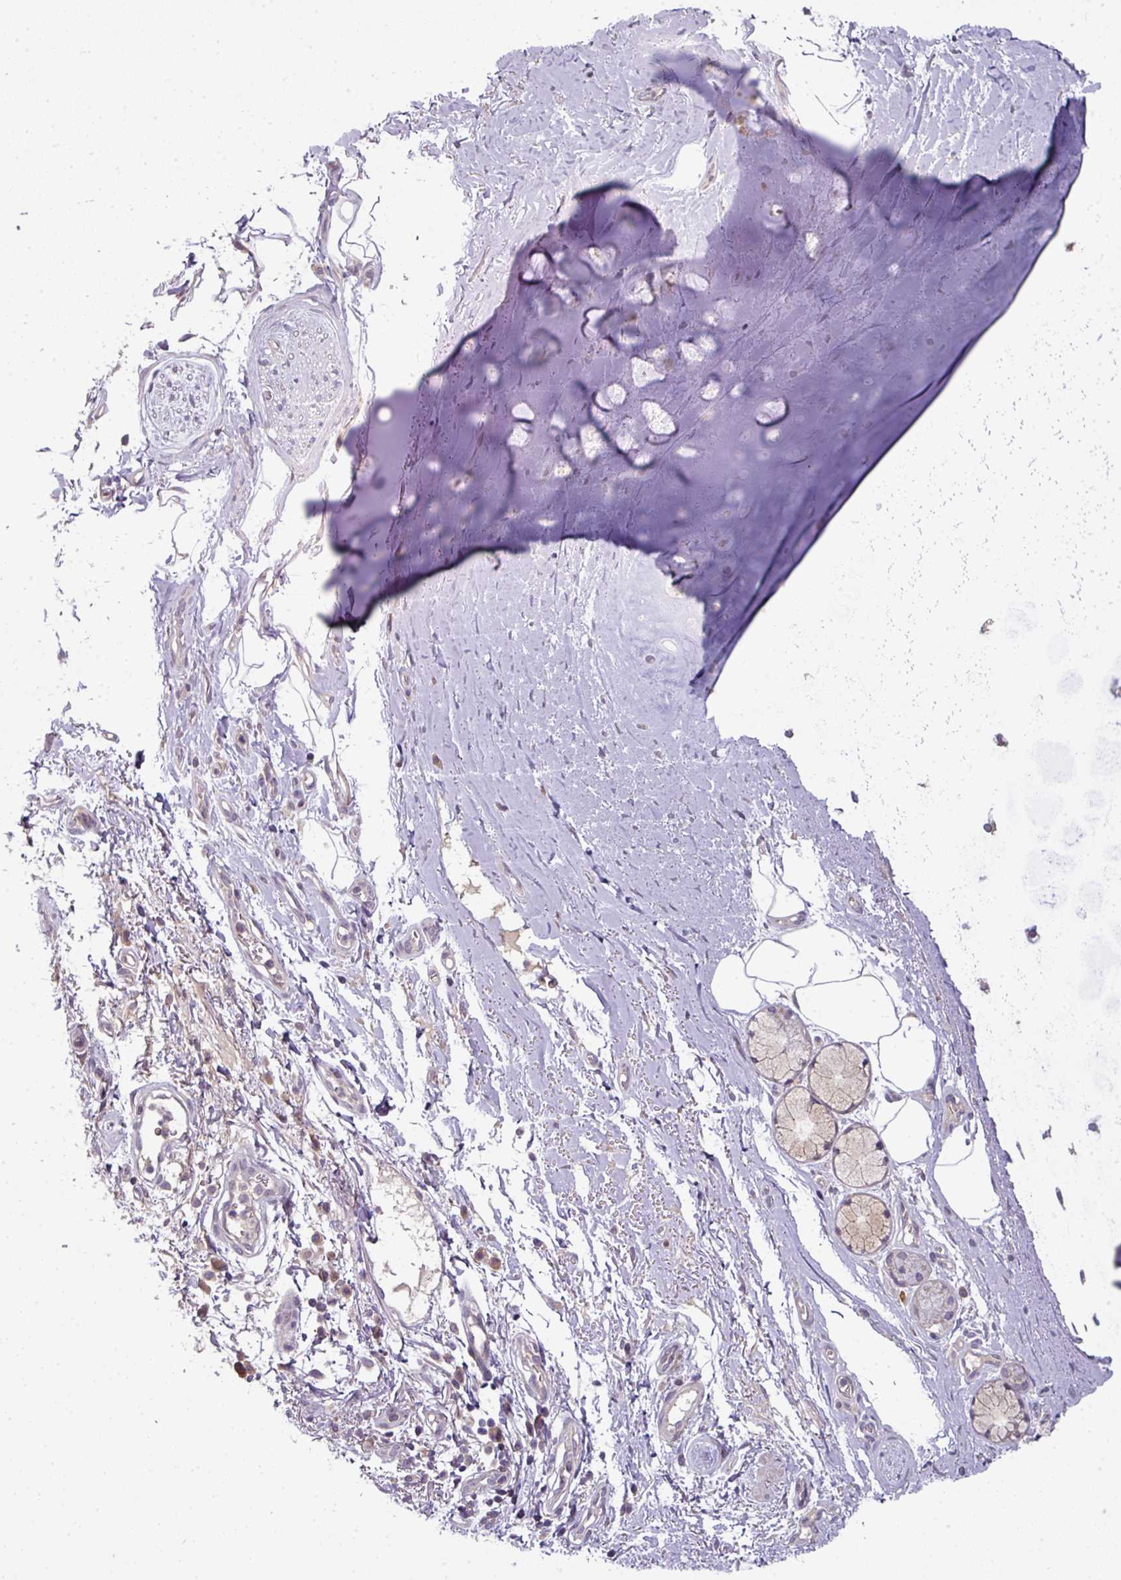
{"staining": {"intensity": "negative", "quantity": "none", "location": "none"}, "tissue": "adipose tissue", "cell_type": "Adipocytes", "image_type": "normal", "snomed": [{"axis": "morphology", "description": "Normal tissue, NOS"}, {"axis": "topography", "description": "Cartilage tissue"}, {"axis": "topography", "description": "Bronchus"}], "caption": "Immunohistochemistry (IHC) photomicrograph of unremarkable human adipose tissue stained for a protein (brown), which reveals no expression in adipocytes. The staining is performed using DAB brown chromogen with nuclei counter-stained in using hematoxylin.", "gene": "SPCS3", "patient": {"sex": "female", "age": 72}}